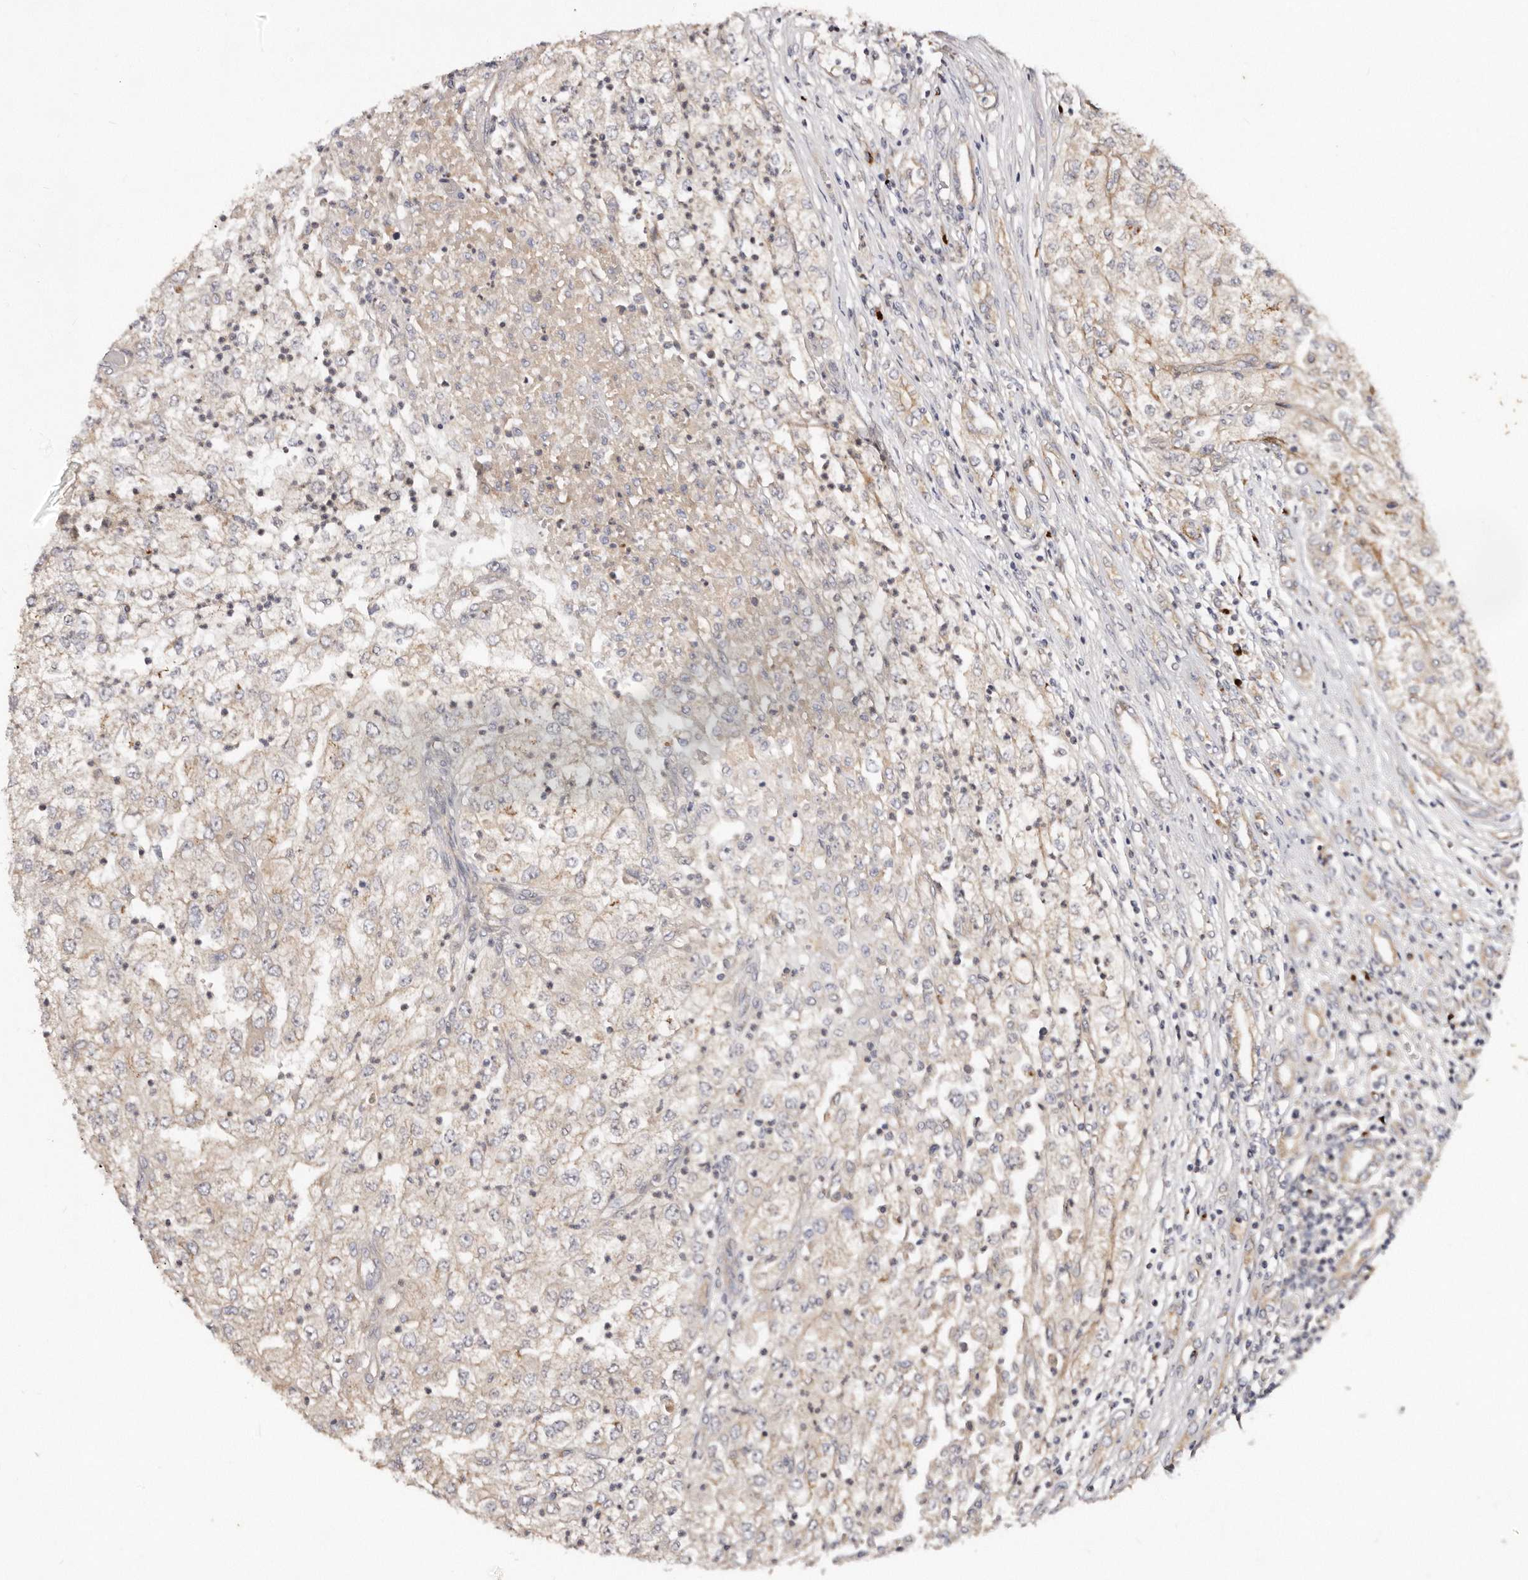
{"staining": {"intensity": "weak", "quantity": "25%-75%", "location": "cytoplasmic/membranous"}, "tissue": "renal cancer", "cell_type": "Tumor cells", "image_type": "cancer", "snomed": [{"axis": "morphology", "description": "Adenocarcinoma, NOS"}, {"axis": "topography", "description": "Kidney"}], "caption": "Human adenocarcinoma (renal) stained with a protein marker displays weak staining in tumor cells.", "gene": "DACT2", "patient": {"sex": "female", "age": 54}}